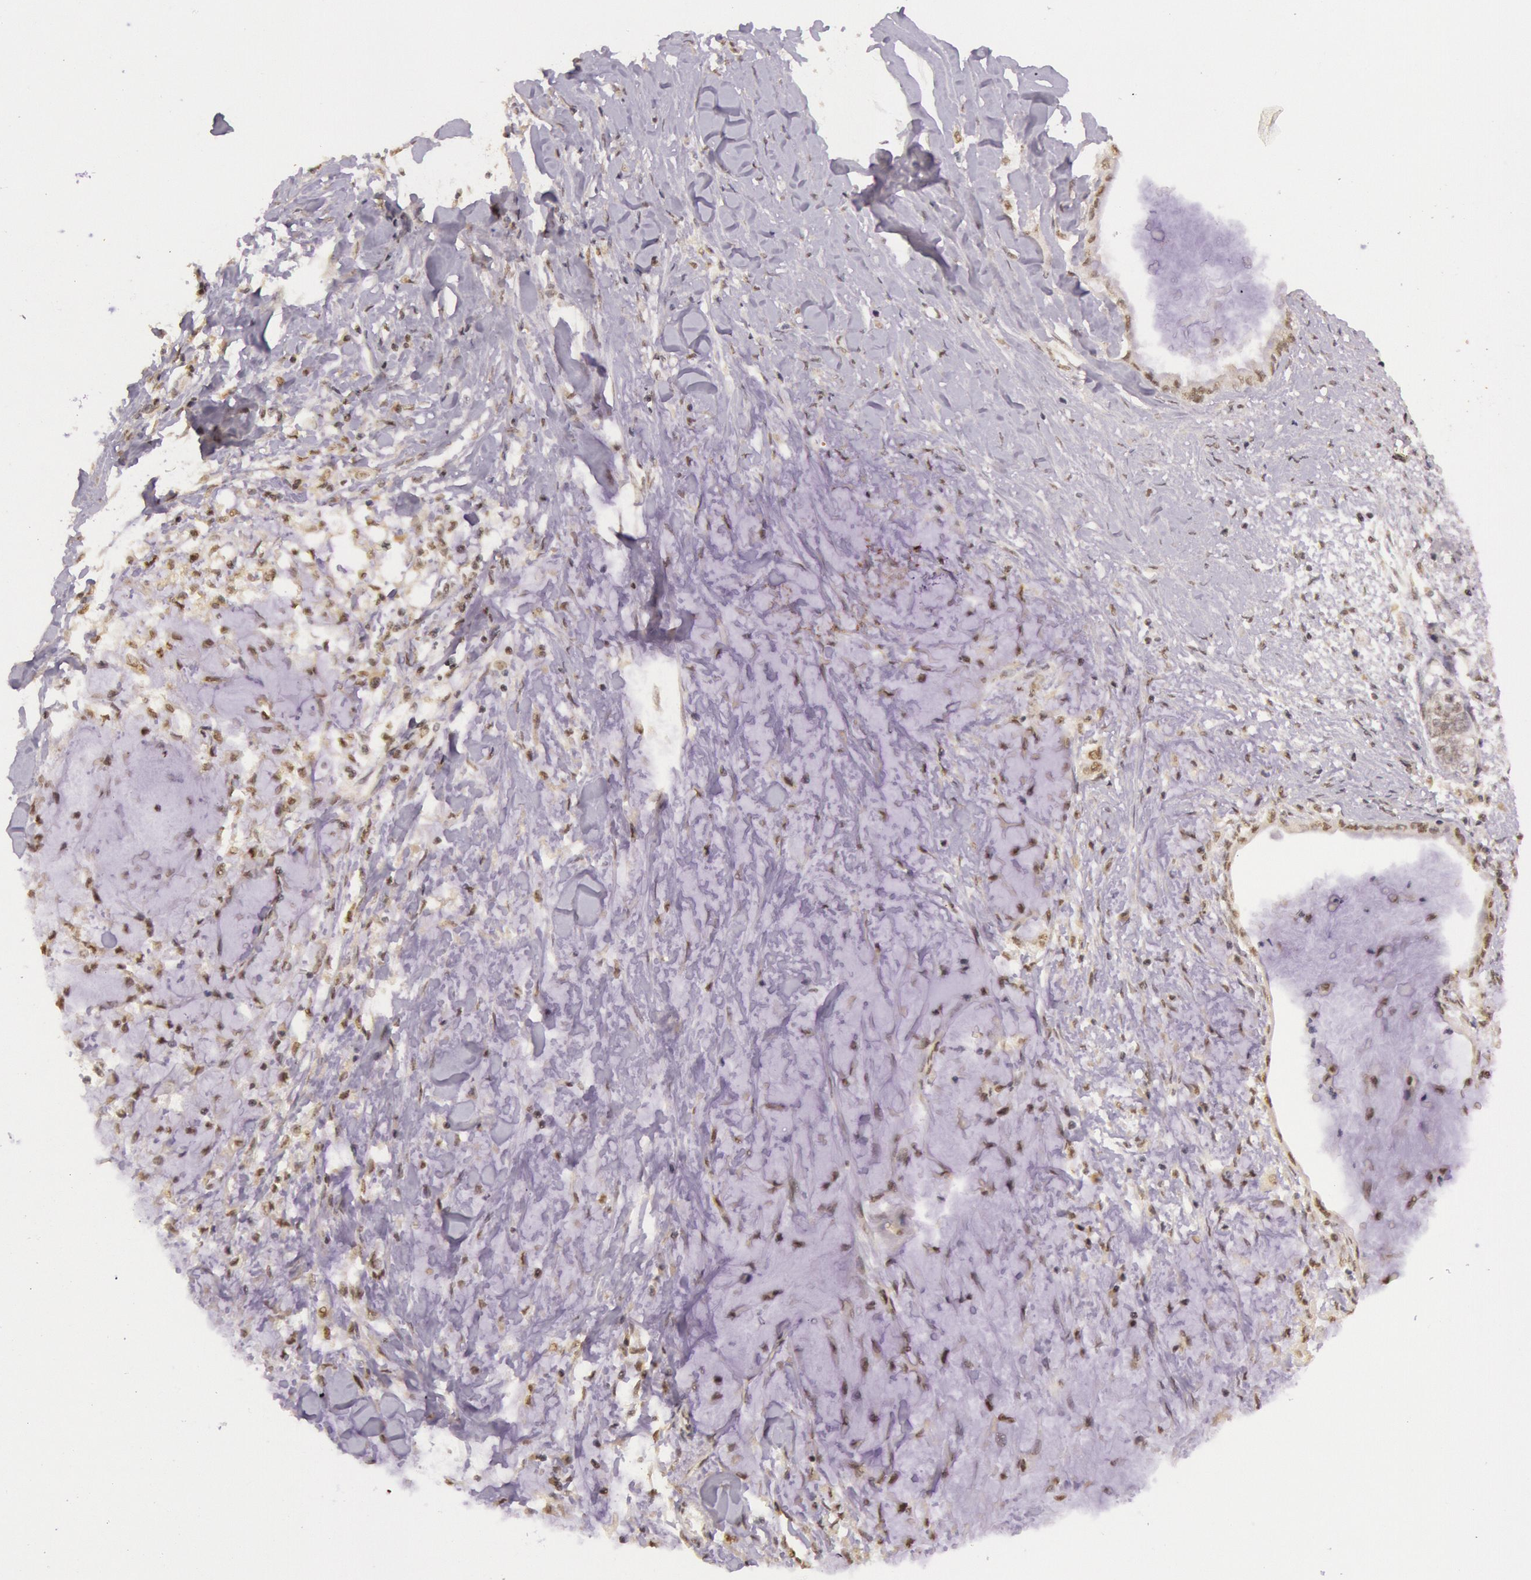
{"staining": {"intensity": "weak", "quantity": "<25%", "location": "nuclear"}, "tissue": "pancreatic cancer", "cell_type": "Tumor cells", "image_type": "cancer", "snomed": [{"axis": "morphology", "description": "Adenocarcinoma, NOS"}, {"axis": "topography", "description": "Pancreas"}], "caption": "Immunohistochemical staining of human adenocarcinoma (pancreatic) exhibits no significant positivity in tumor cells. (Immunohistochemistry, brightfield microscopy, high magnification).", "gene": "RTL10", "patient": {"sex": "female", "age": 64}}